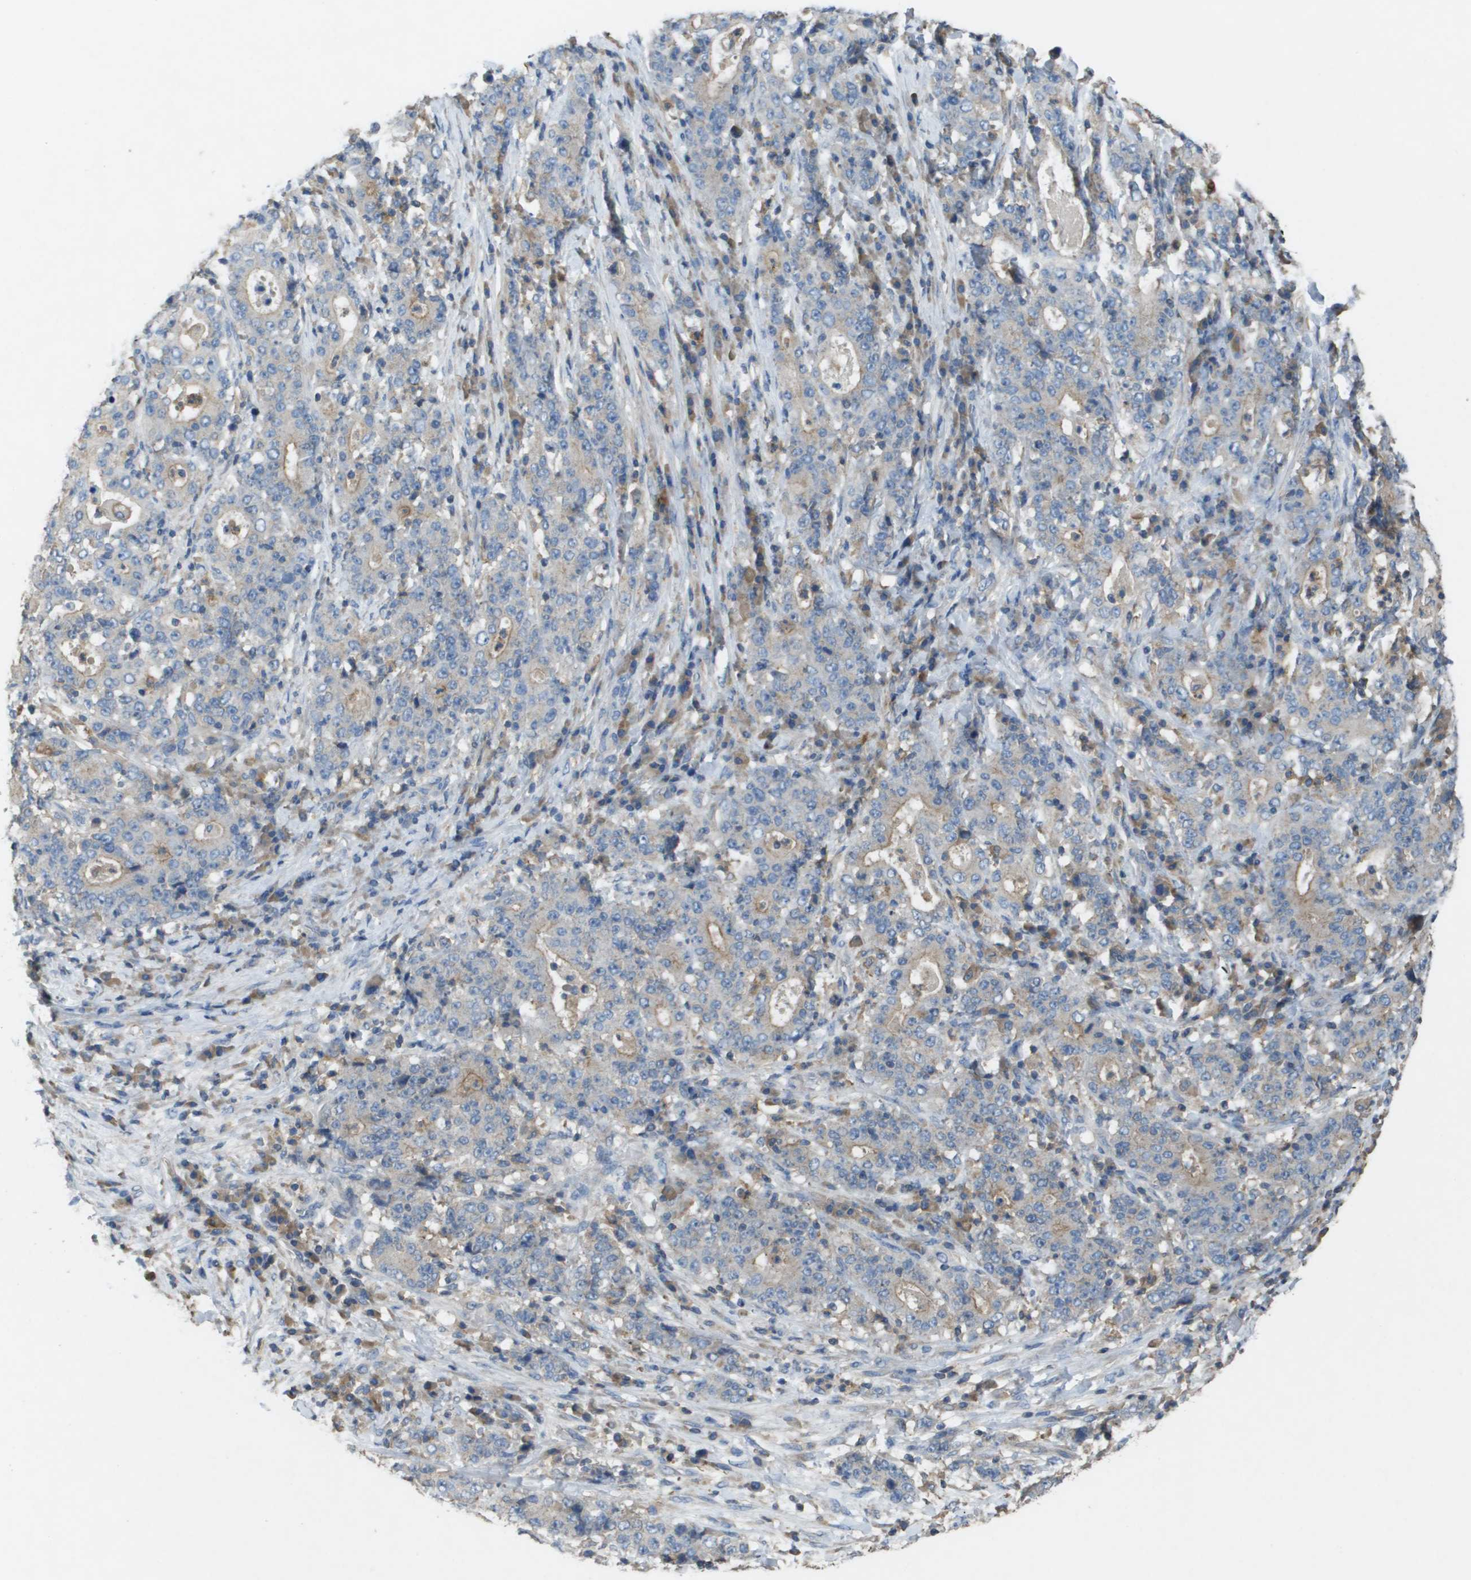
{"staining": {"intensity": "weak", "quantity": "<25%", "location": "cytoplasmic/membranous"}, "tissue": "stomach cancer", "cell_type": "Tumor cells", "image_type": "cancer", "snomed": [{"axis": "morphology", "description": "Normal tissue, NOS"}, {"axis": "morphology", "description": "Adenocarcinoma, NOS"}, {"axis": "topography", "description": "Stomach, upper"}, {"axis": "topography", "description": "Stomach"}], "caption": "Immunohistochemical staining of human stomach cancer displays no significant expression in tumor cells.", "gene": "CLCA4", "patient": {"sex": "male", "age": 59}}